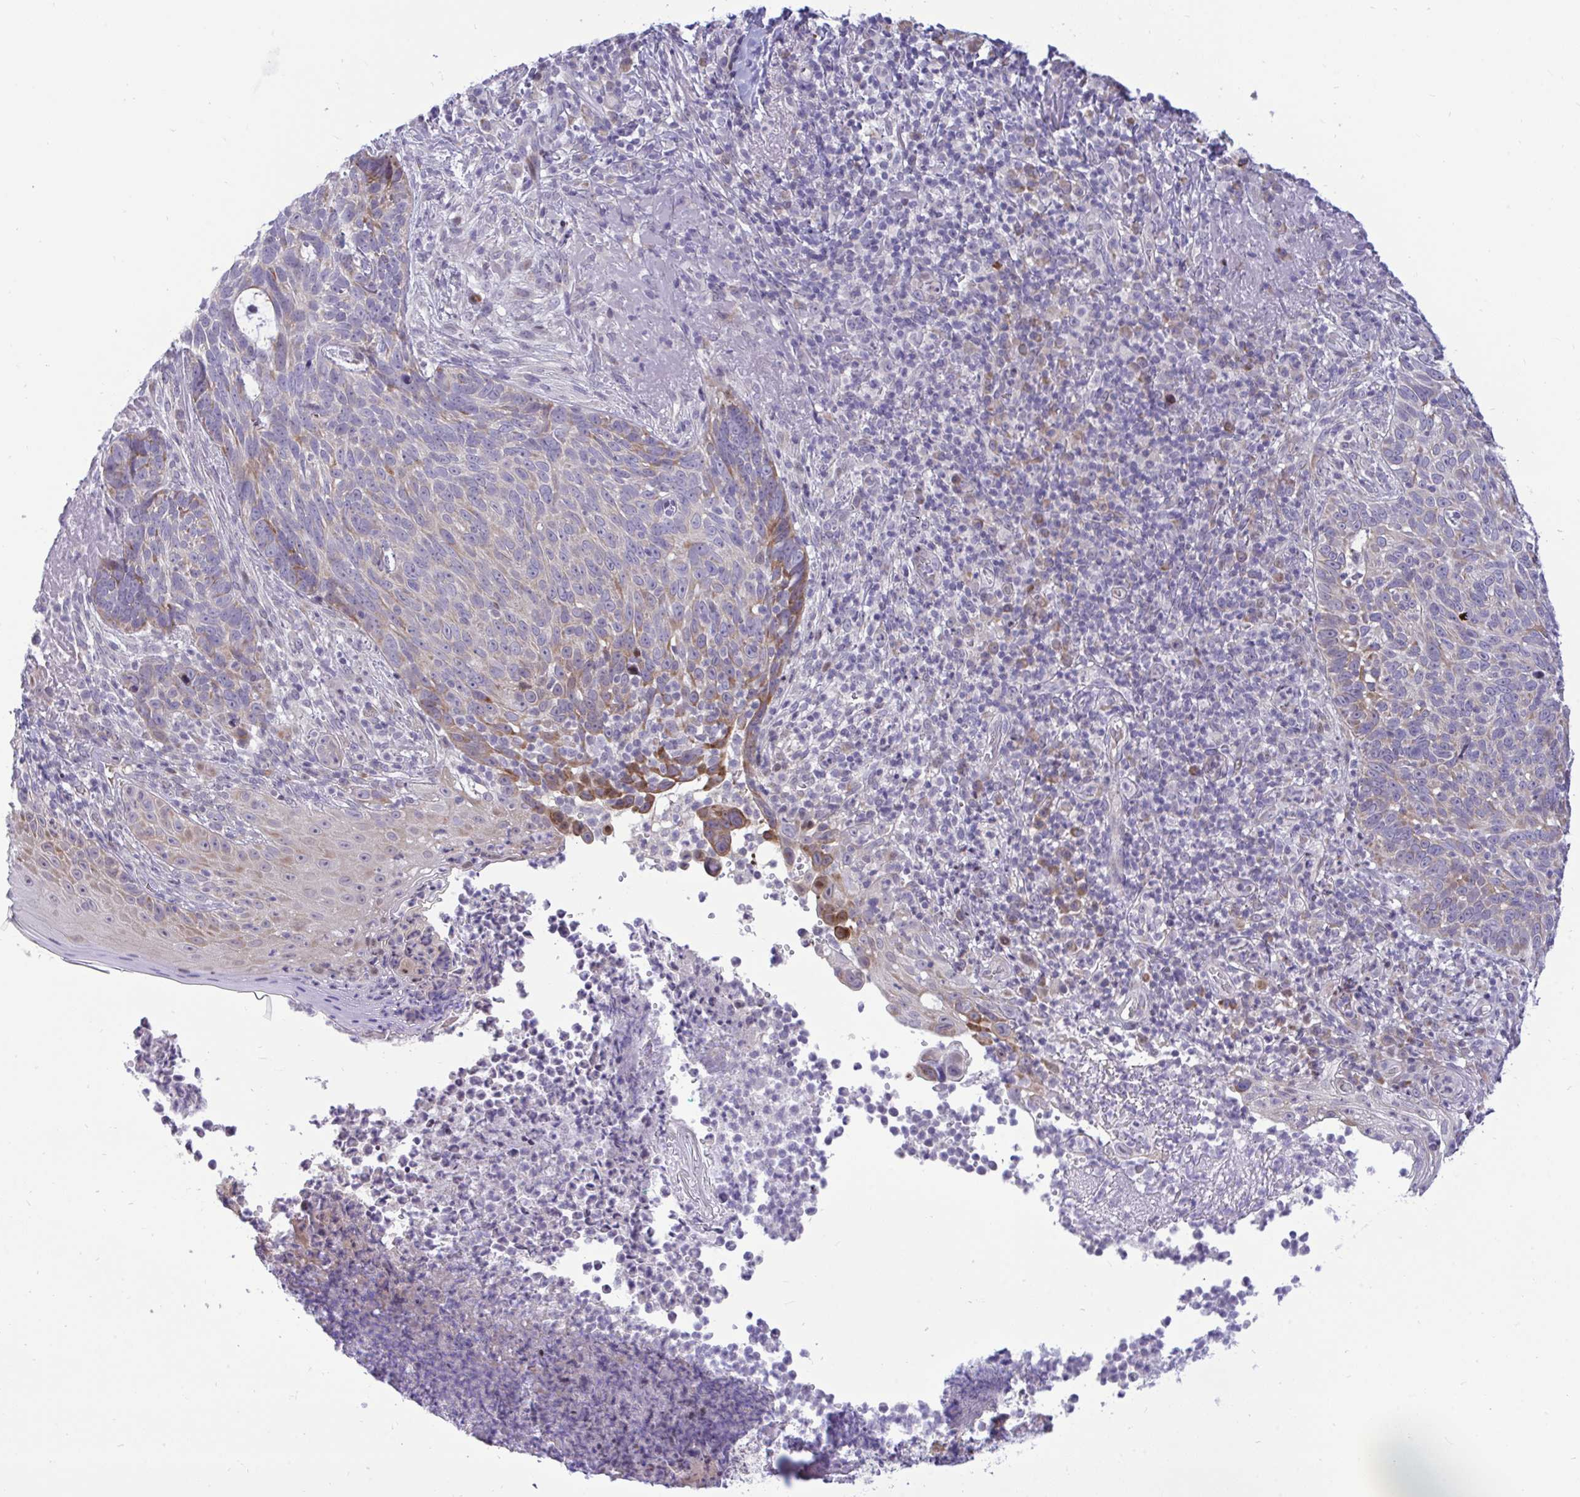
{"staining": {"intensity": "moderate", "quantity": "<25%", "location": "cytoplasmic/membranous"}, "tissue": "skin cancer", "cell_type": "Tumor cells", "image_type": "cancer", "snomed": [{"axis": "morphology", "description": "Basal cell carcinoma"}, {"axis": "topography", "description": "Skin"}, {"axis": "topography", "description": "Skin of face"}], "caption": "Moderate cytoplasmic/membranous protein staining is seen in about <25% of tumor cells in skin cancer. Immunohistochemistry stains the protein of interest in brown and the nuclei are stained blue.", "gene": "EPOP", "patient": {"sex": "female", "age": 95}}